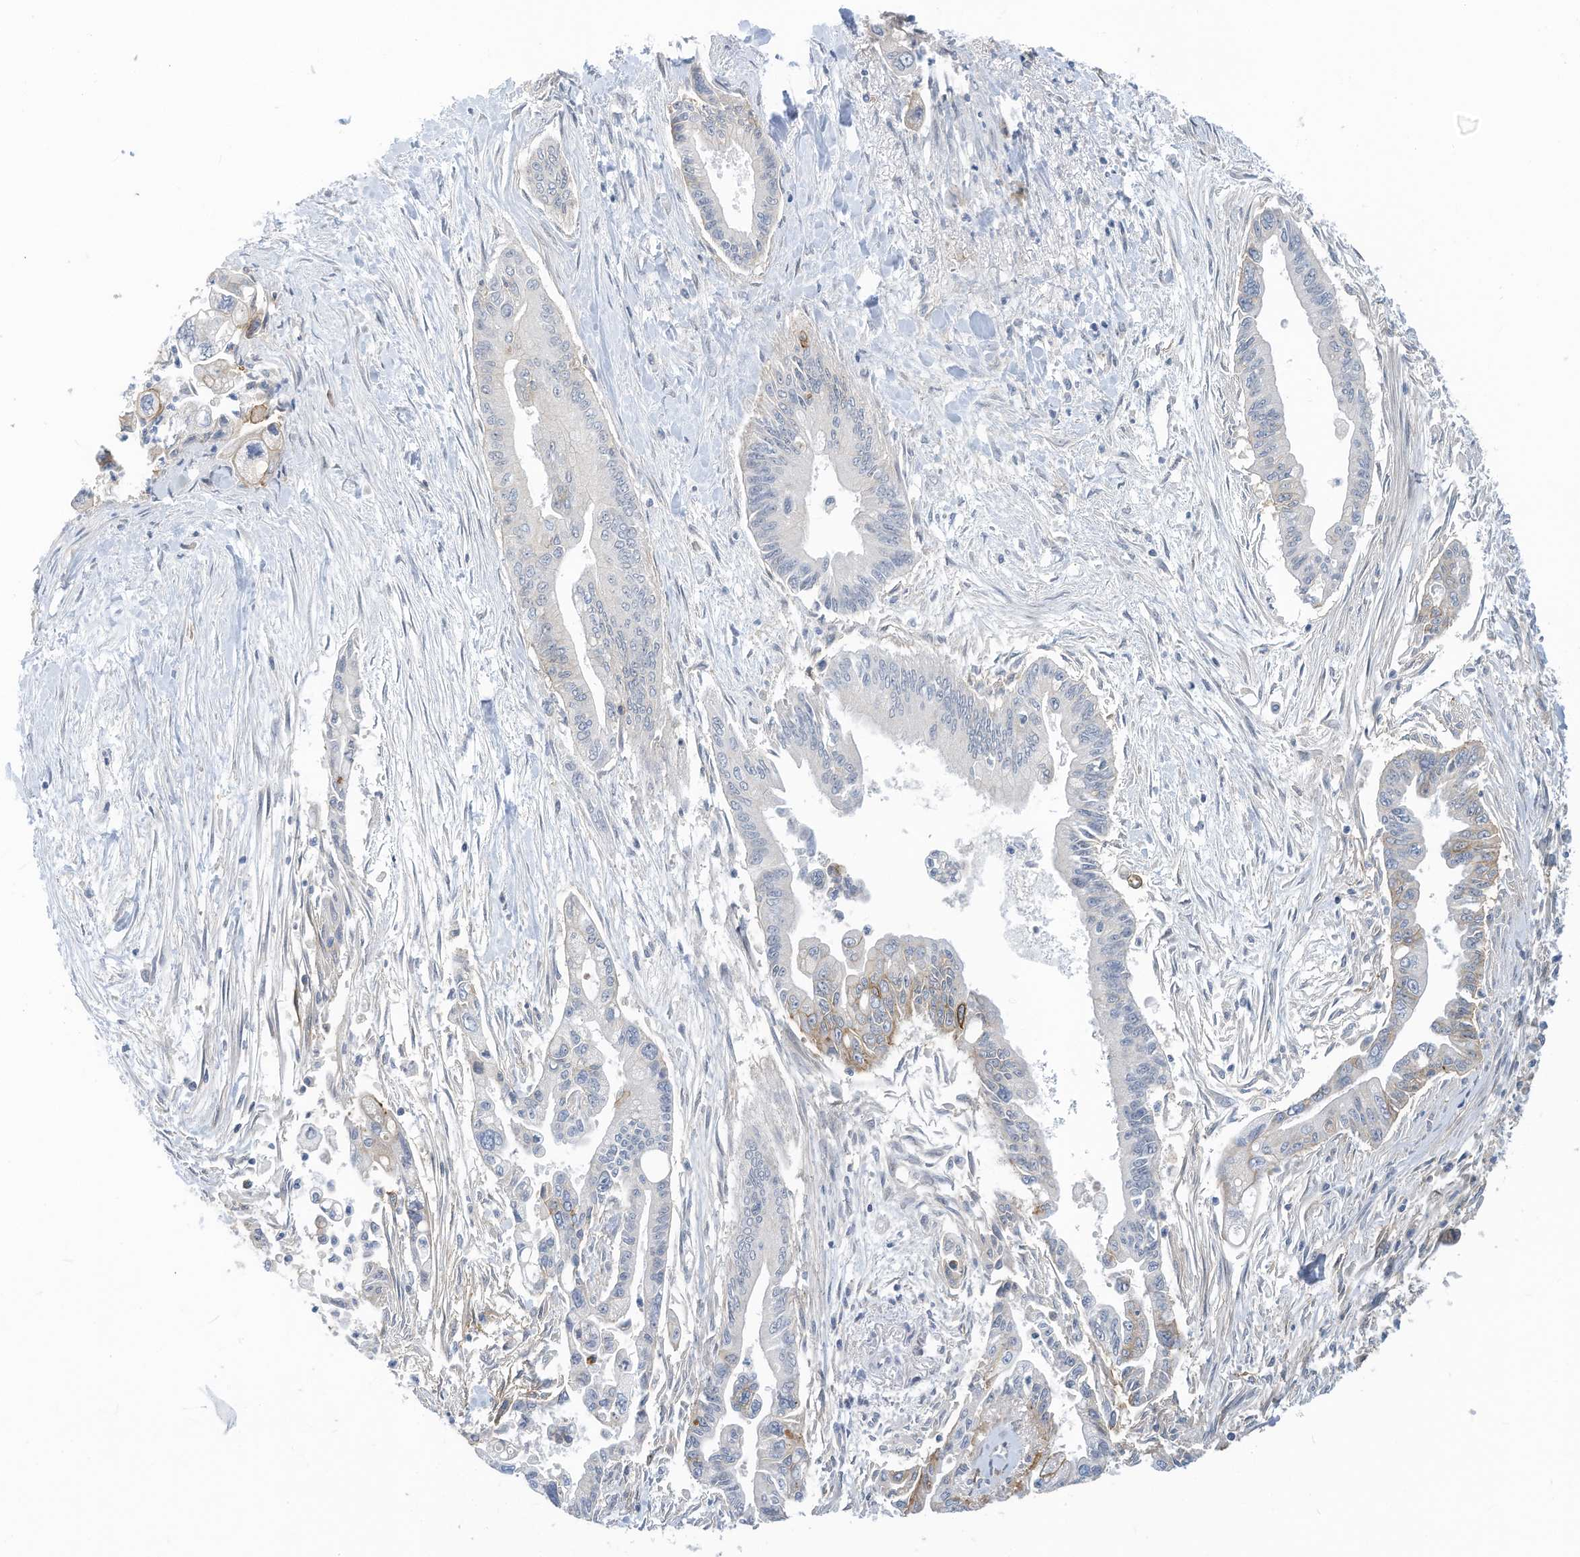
{"staining": {"intensity": "weak", "quantity": "<25%", "location": "cytoplasmic/membranous"}, "tissue": "pancreatic cancer", "cell_type": "Tumor cells", "image_type": "cancer", "snomed": [{"axis": "morphology", "description": "Adenocarcinoma, NOS"}, {"axis": "topography", "description": "Pancreas"}], "caption": "Immunohistochemistry of human adenocarcinoma (pancreatic) shows no staining in tumor cells.", "gene": "SLC1A5", "patient": {"sex": "male", "age": 70}}